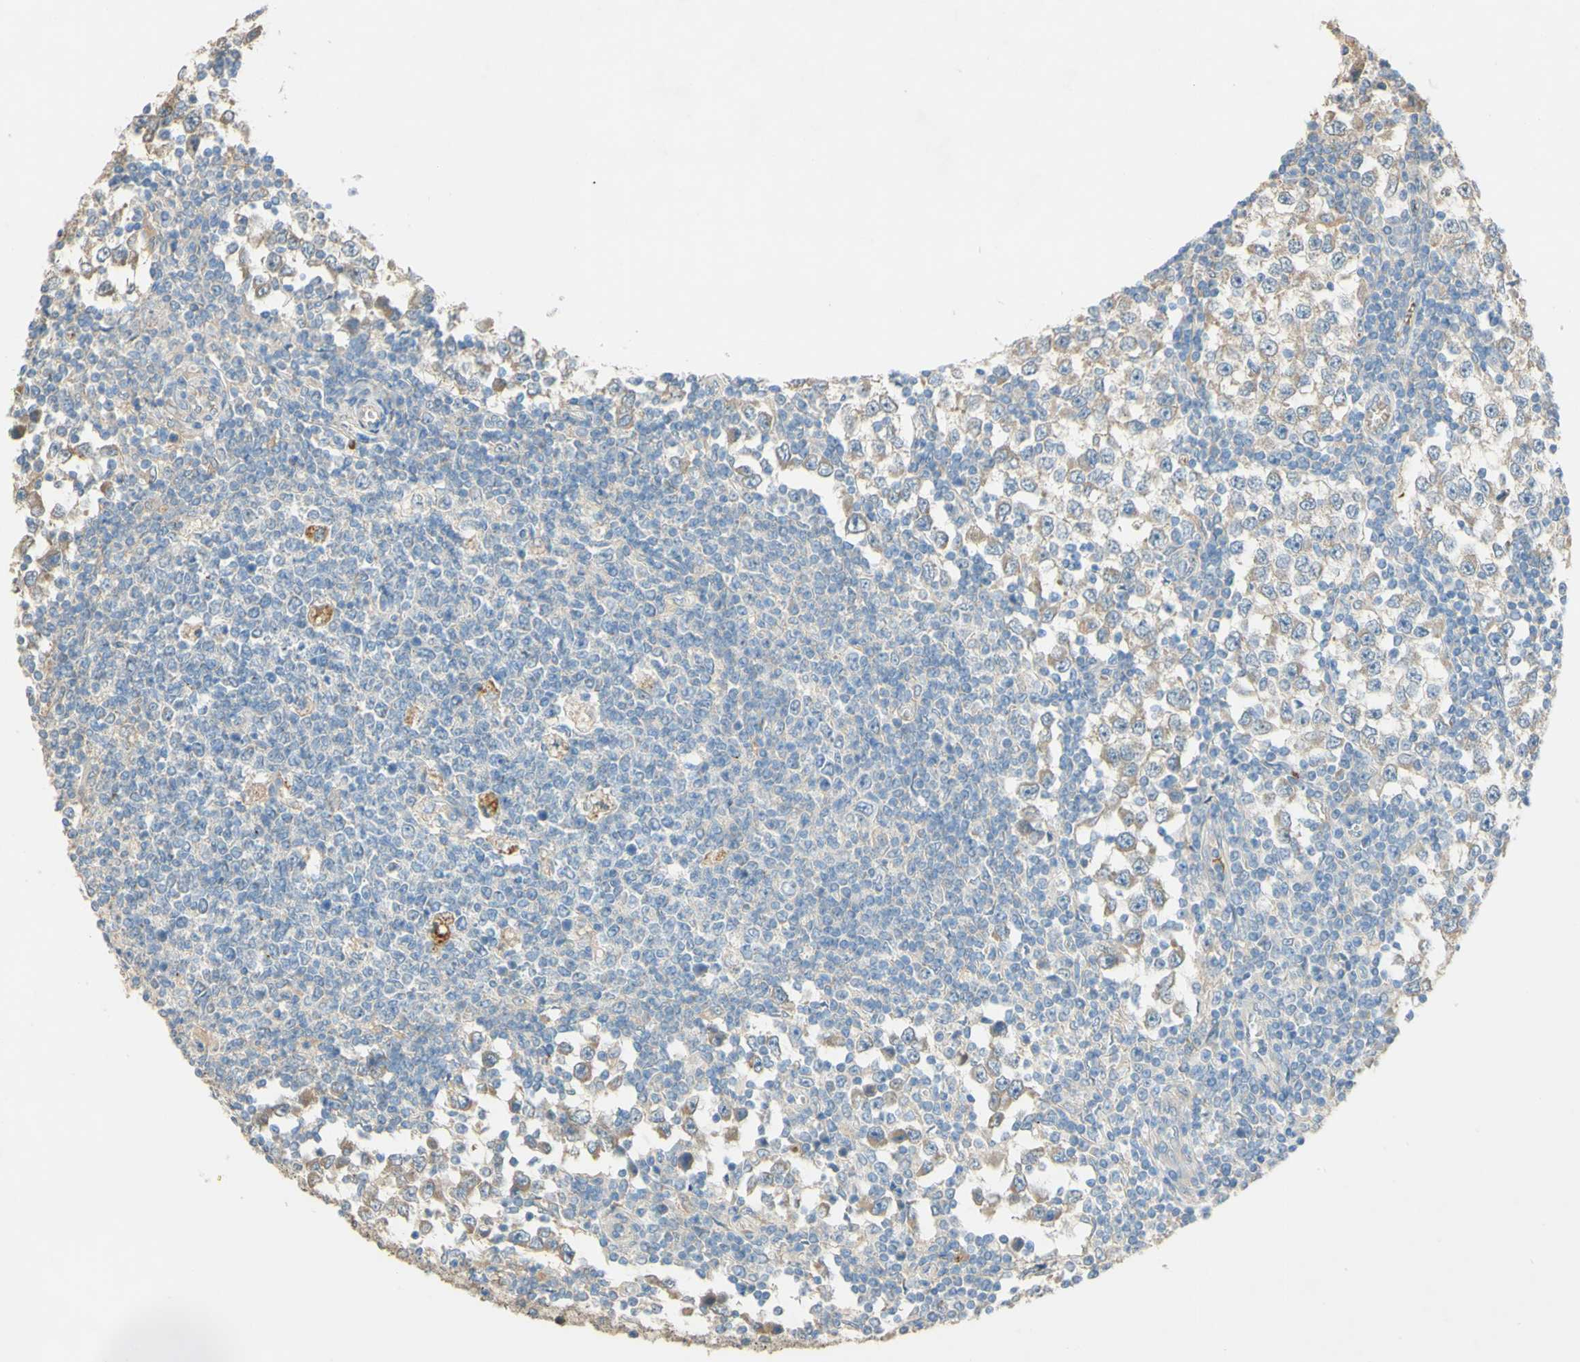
{"staining": {"intensity": "weak", "quantity": ">75%", "location": "cytoplasmic/membranous"}, "tissue": "testis cancer", "cell_type": "Tumor cells", "image_type": "cancer", "snomed": [{"axis": "morphology", "description": "Seminoma, NOS"}, {"axis": "topography", "description": "Testis"}], "caption": "DAB (3,3'-diaminobenzidine) immunohistochemical staining of human seminoma (testis) reveals weak cytoplasmic/membranous protein expression in about >75% of tumor cells. (IHC, brightfield microscopy, high magnification).", "gene": "DKK3", "patient": {"sex": "male", "age": 65}}